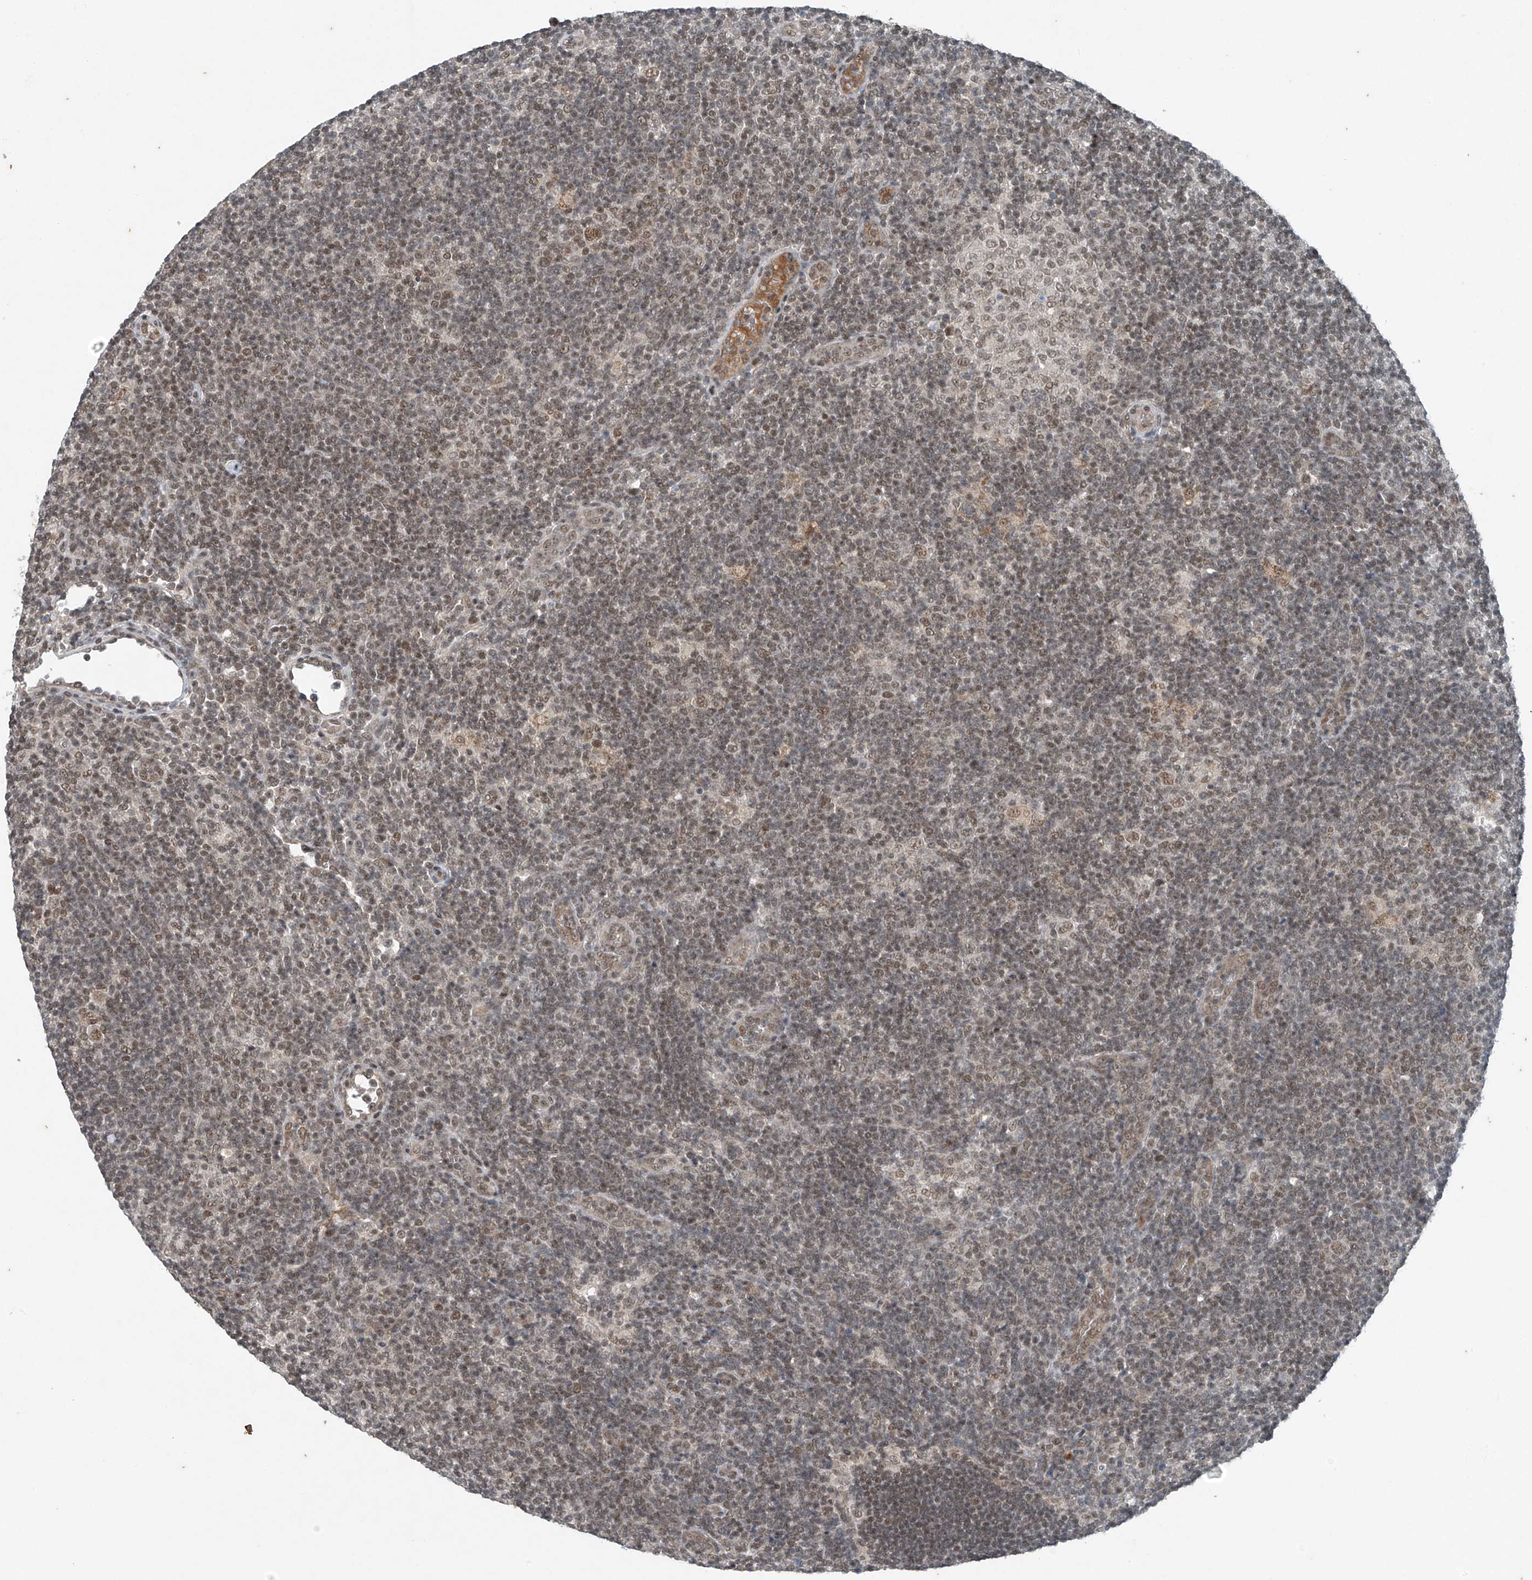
{"staining": {"intensity": "moderate", "quantity": ">75%", "location": "nuclear"}, "tissue": "lymphoma", "cell_type": "Tumor cells", "image_type": "cancer", "snomed": [{"axis": "morphology", "description": "Hodgkin's disease, NOS"}, {"axis": "topography", "description": "Lymph node"}], "caption": "Moderate nuclear protein positivity is appreciated in approximately >75% of tumor cells in Hodgkin's disease.", "gene": "TAF8", "patient": {"sex": "female", "age": 57}}